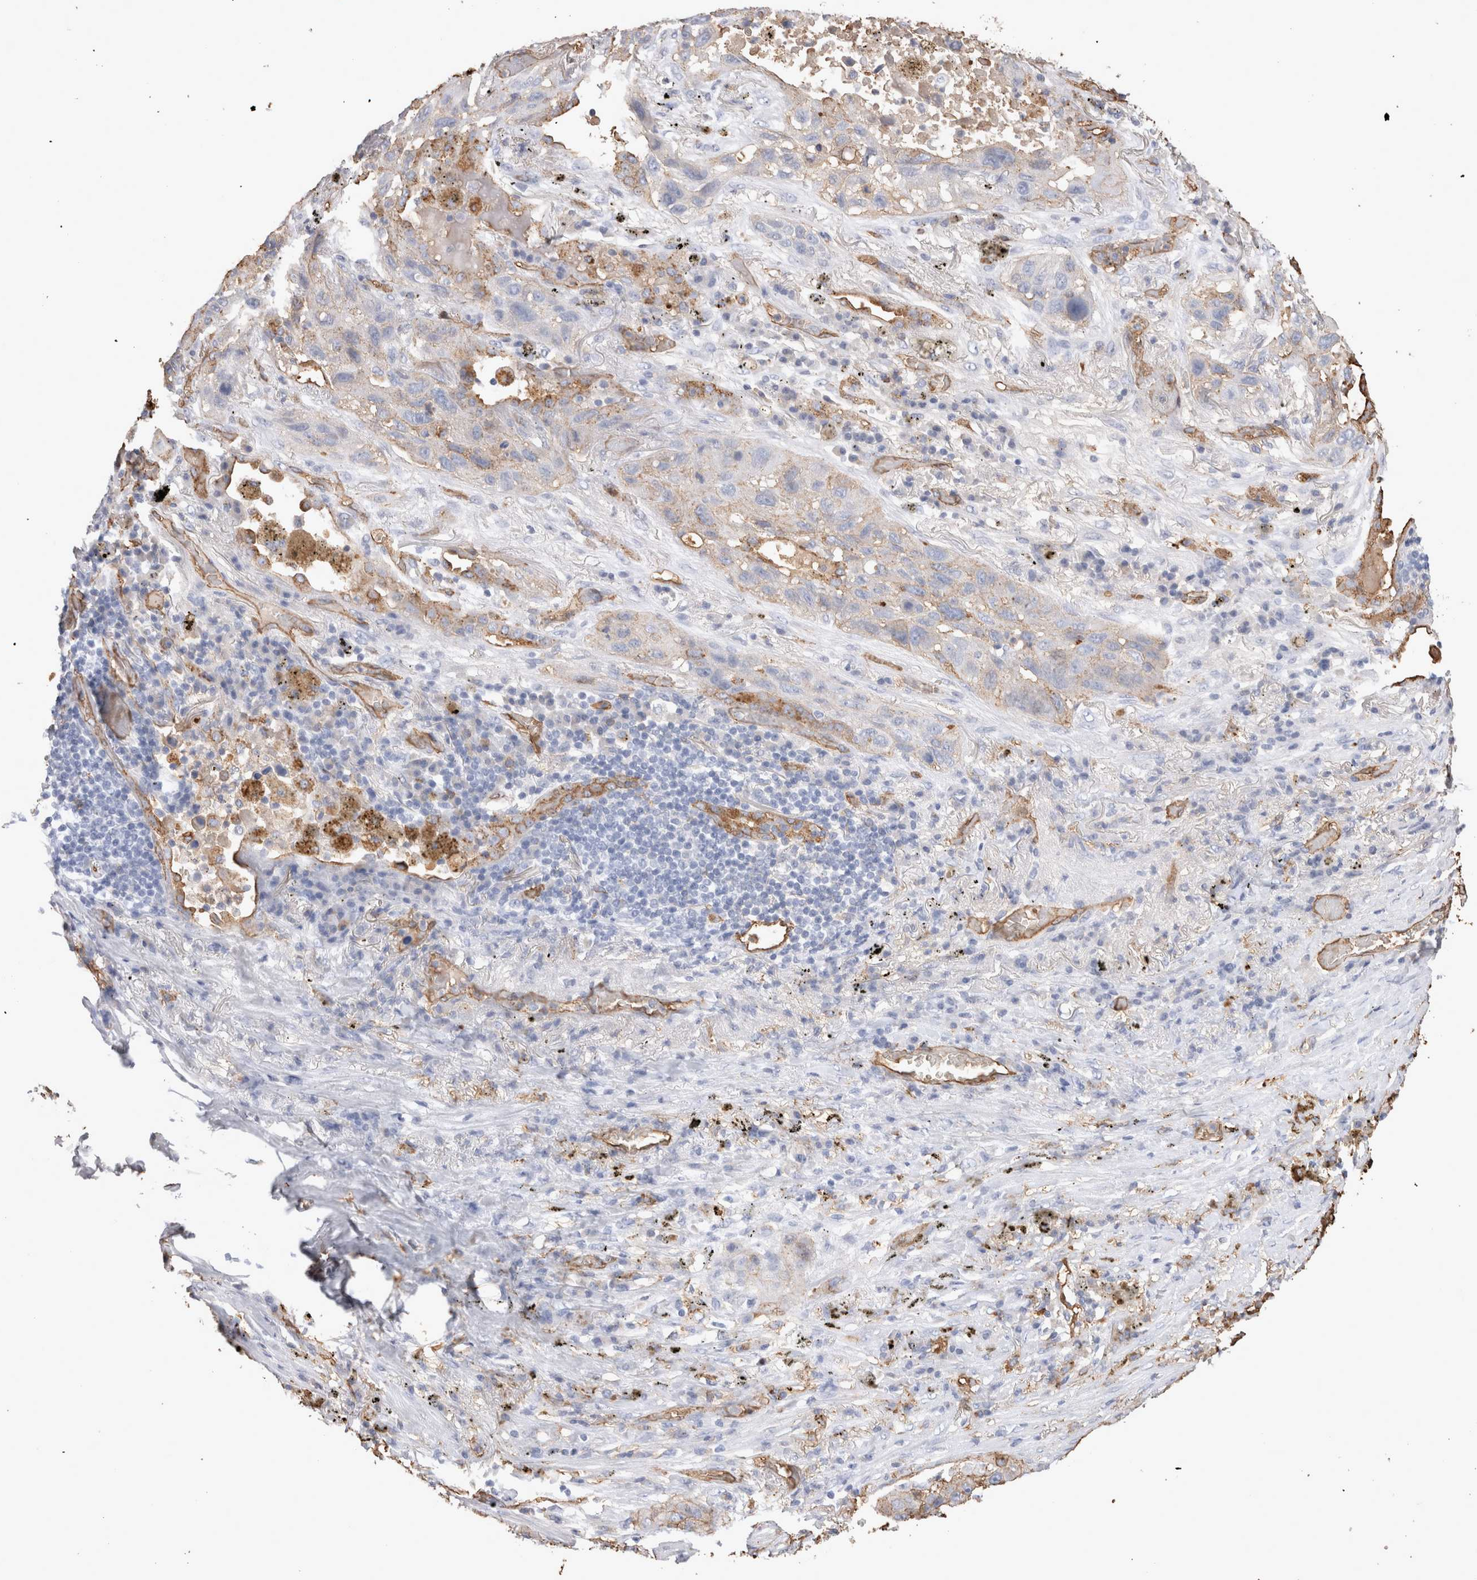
{"staining": {"intensity": "weak", "quantity": "<25%", "location": "cytoplasmic/membranous"}, "tissue": "lung cancer", "cell_type": "Tumor cells", "image_type": "cancer", "snomed": [{"axis": "morphology", "description": "Squamous cell carcinoma, NOS"}, {"axis": "topography", "description": "Lung"}], "caption": "Human squamous cell carcinoma (lung) stained for a protein using IHC reveals no staining in tumor cells.", "gene": "IL17RC", "patient": {"sex": "male", "age": 57}}